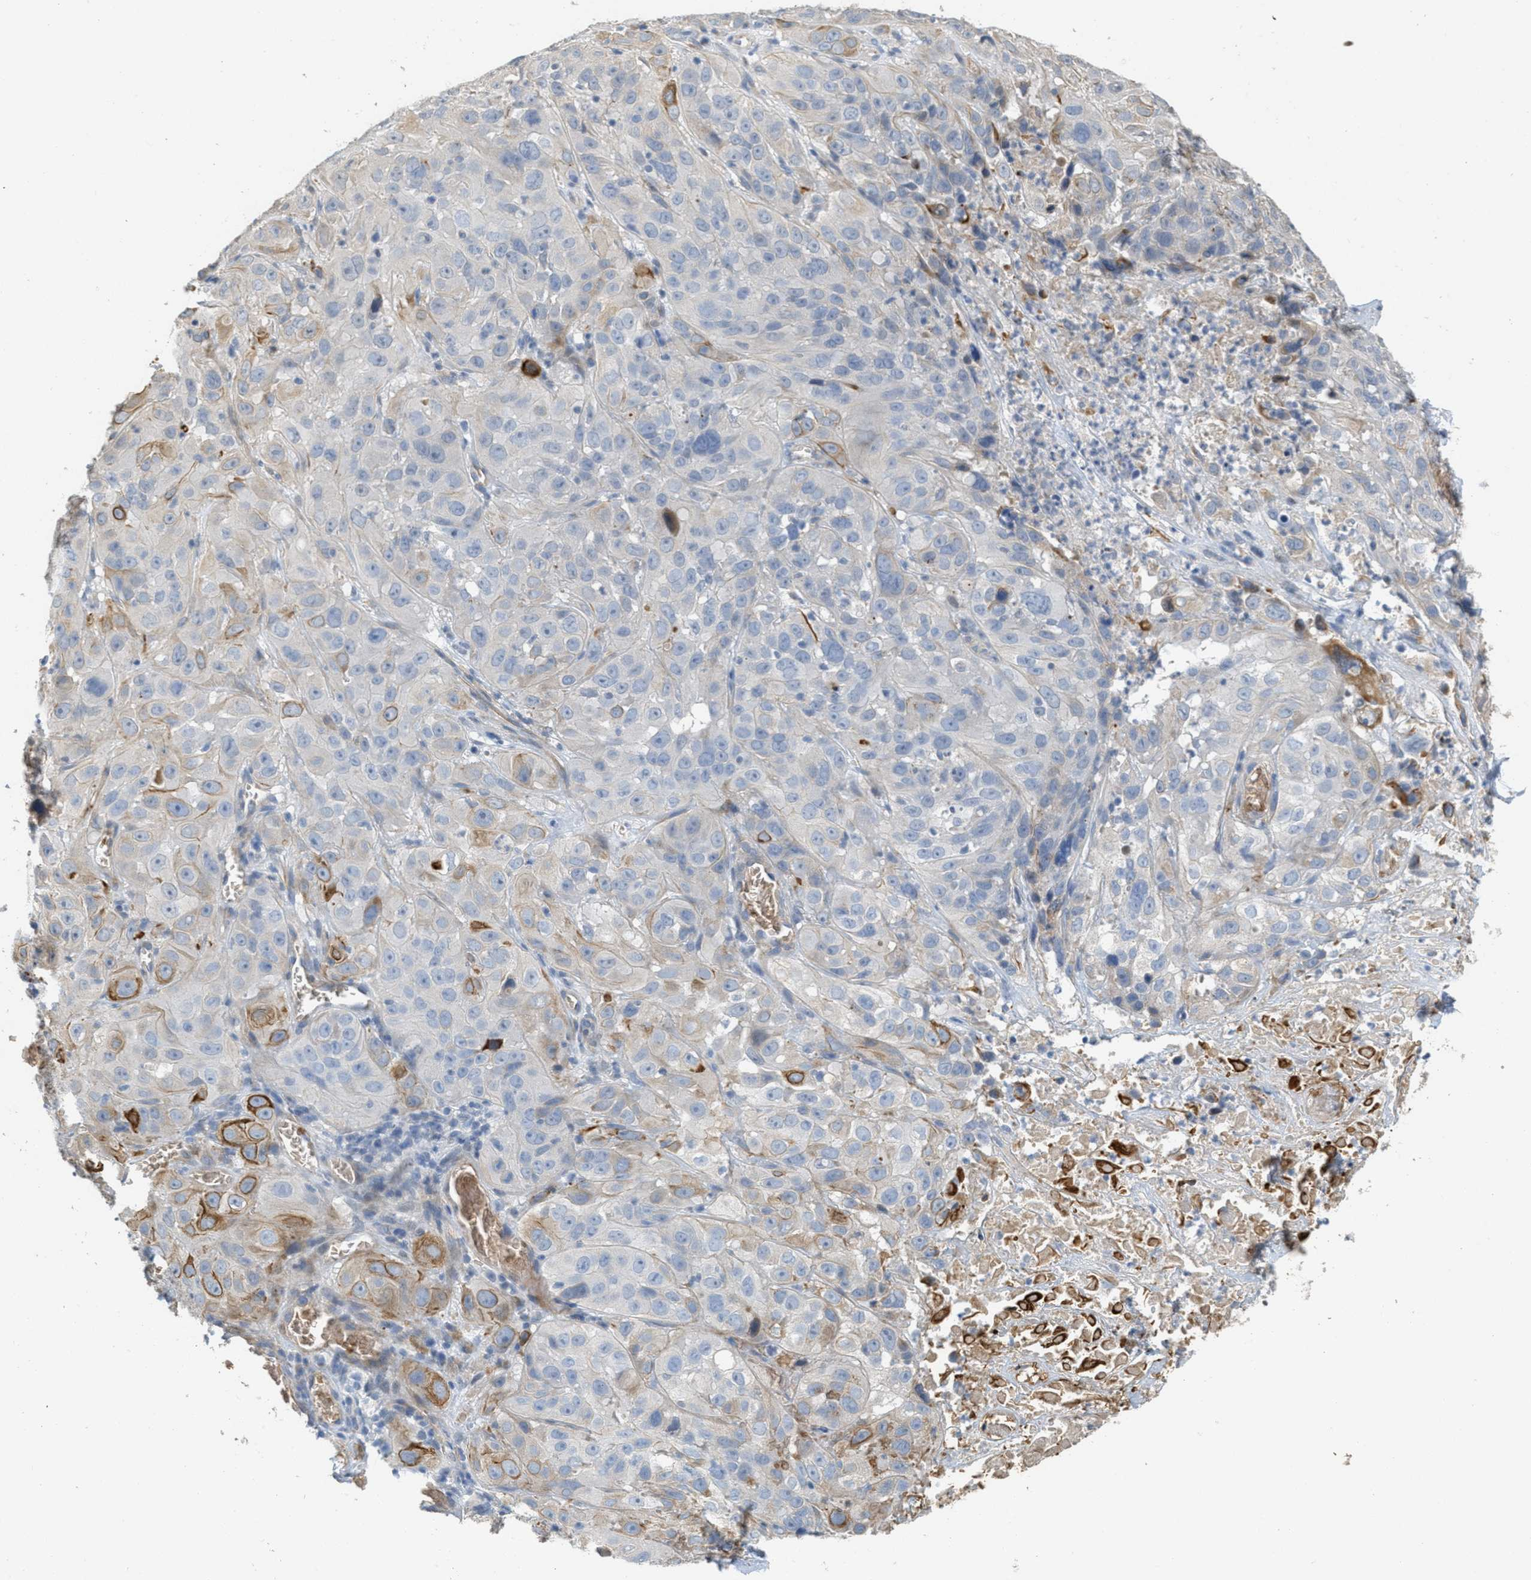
{"staining": {"intensity": "moderate", "quantity": "<25%", "location": "cytoplasmic/membranous"}, "tissue": "cervical cancer", "cell_type": "Tumor cells", "image_type": "cancer", "snomed": [{"axis": "morphology", "description": "Squamous cell carcinoma, NOS"}, {"axis": "topography", "description": "Cervix"}], "caption": "Squamous cell carcinoma (cervical) stained for a protein (brown) displays moderate cytoplasmic/membranous positive expression in approximately <25% of tumor cells.", "gene": "MRS2", "patient": {"sex": "female", "age": 32}}